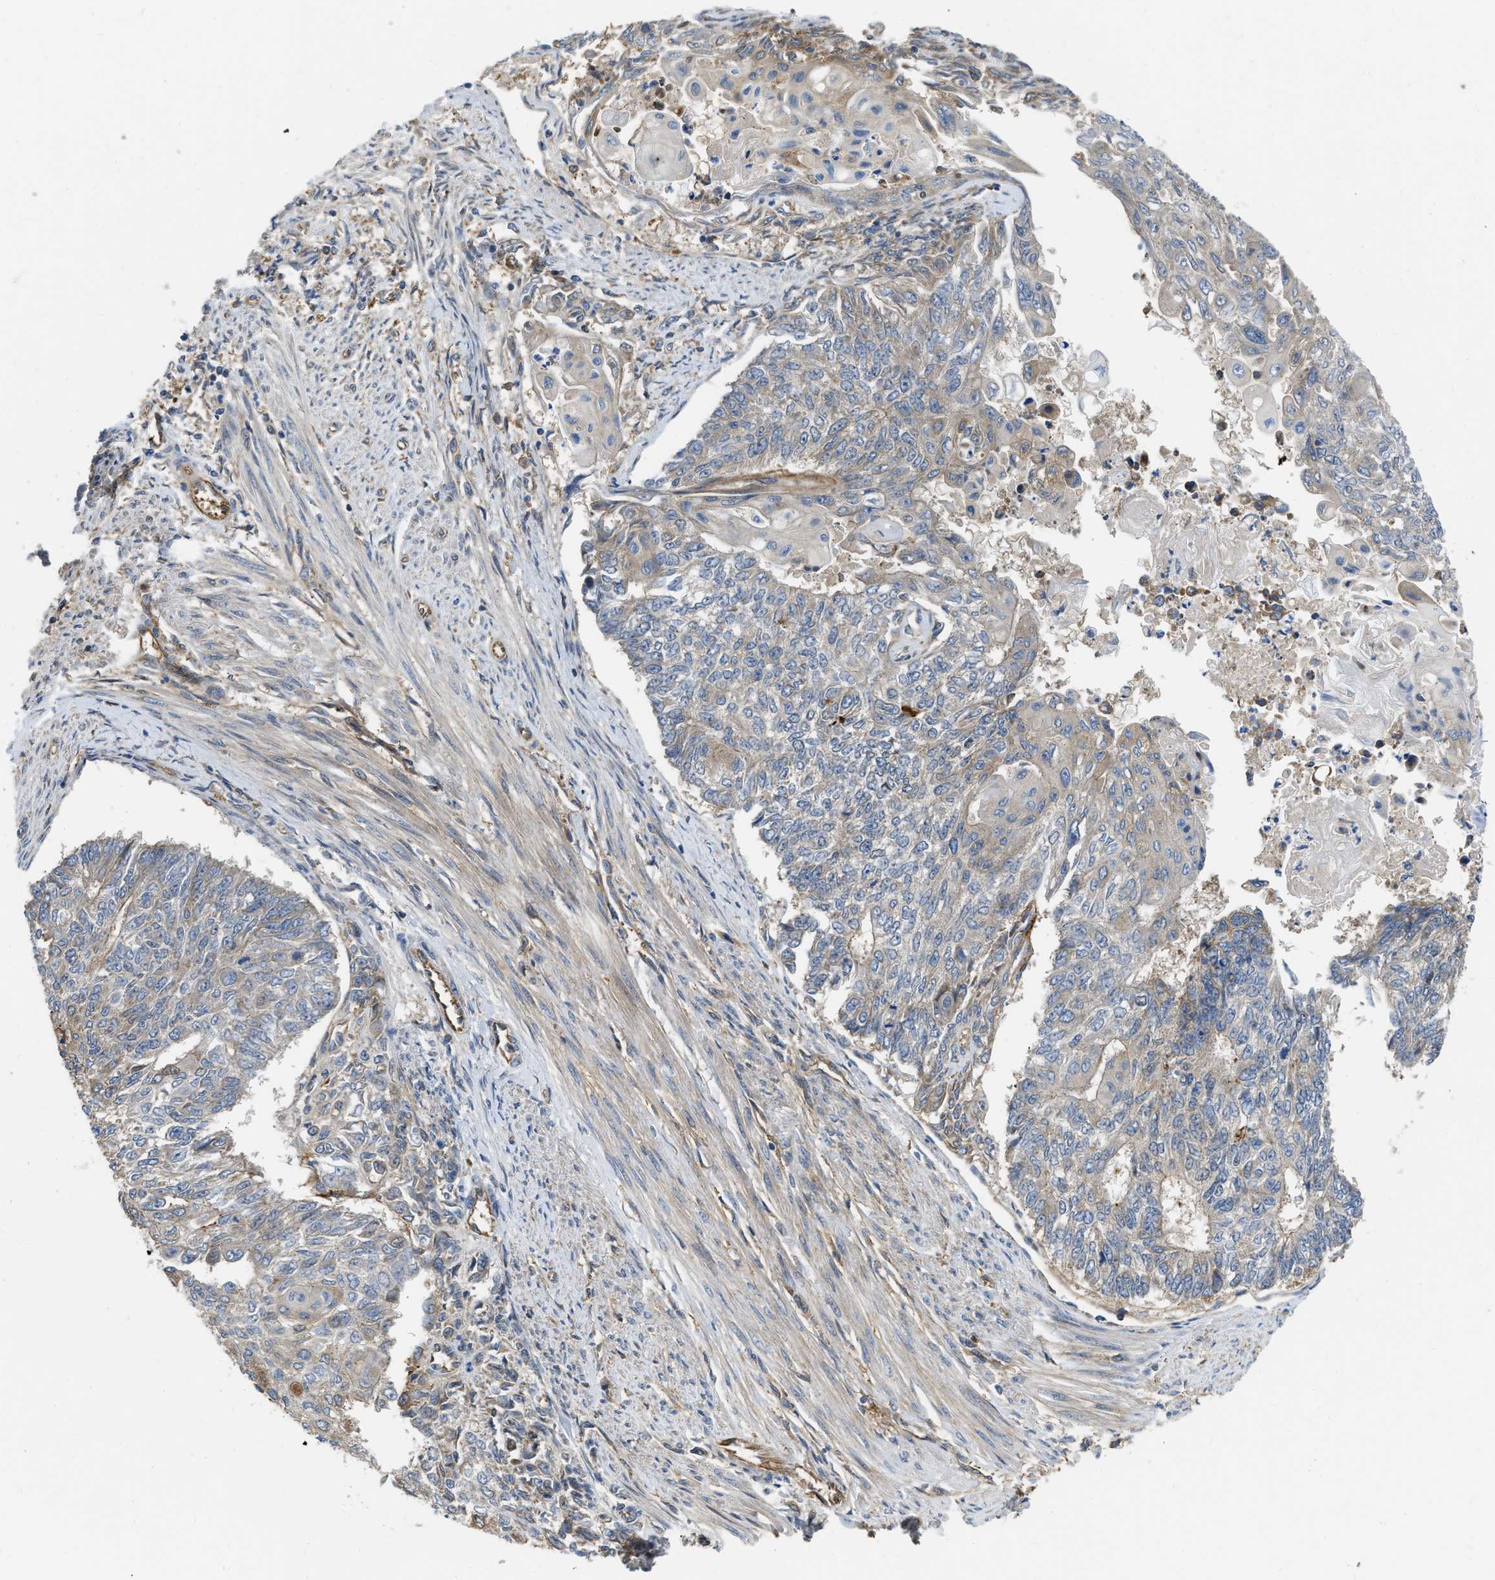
{"staining": {"intensity": "negative", "quantity": "none", "location": "none"}, "tissue": "endometrial cancer", "cell_type": "Tumor cells", "image_type": "cancer", "snomed": [{"axis": "morphology", "description": "Adenocarcinoma, NOS"}, {"axis": "topography", "description": "Endometrium"}], "caption": "High magnification brightfield microscopy of endometrial adenocarcinoma stained with DAB (brown) and counterstained with hematoxylin (blue): tumor cells show no significant positivity.", "gene": "FLNB", "patient": {"sex": "female", "age": 32}}